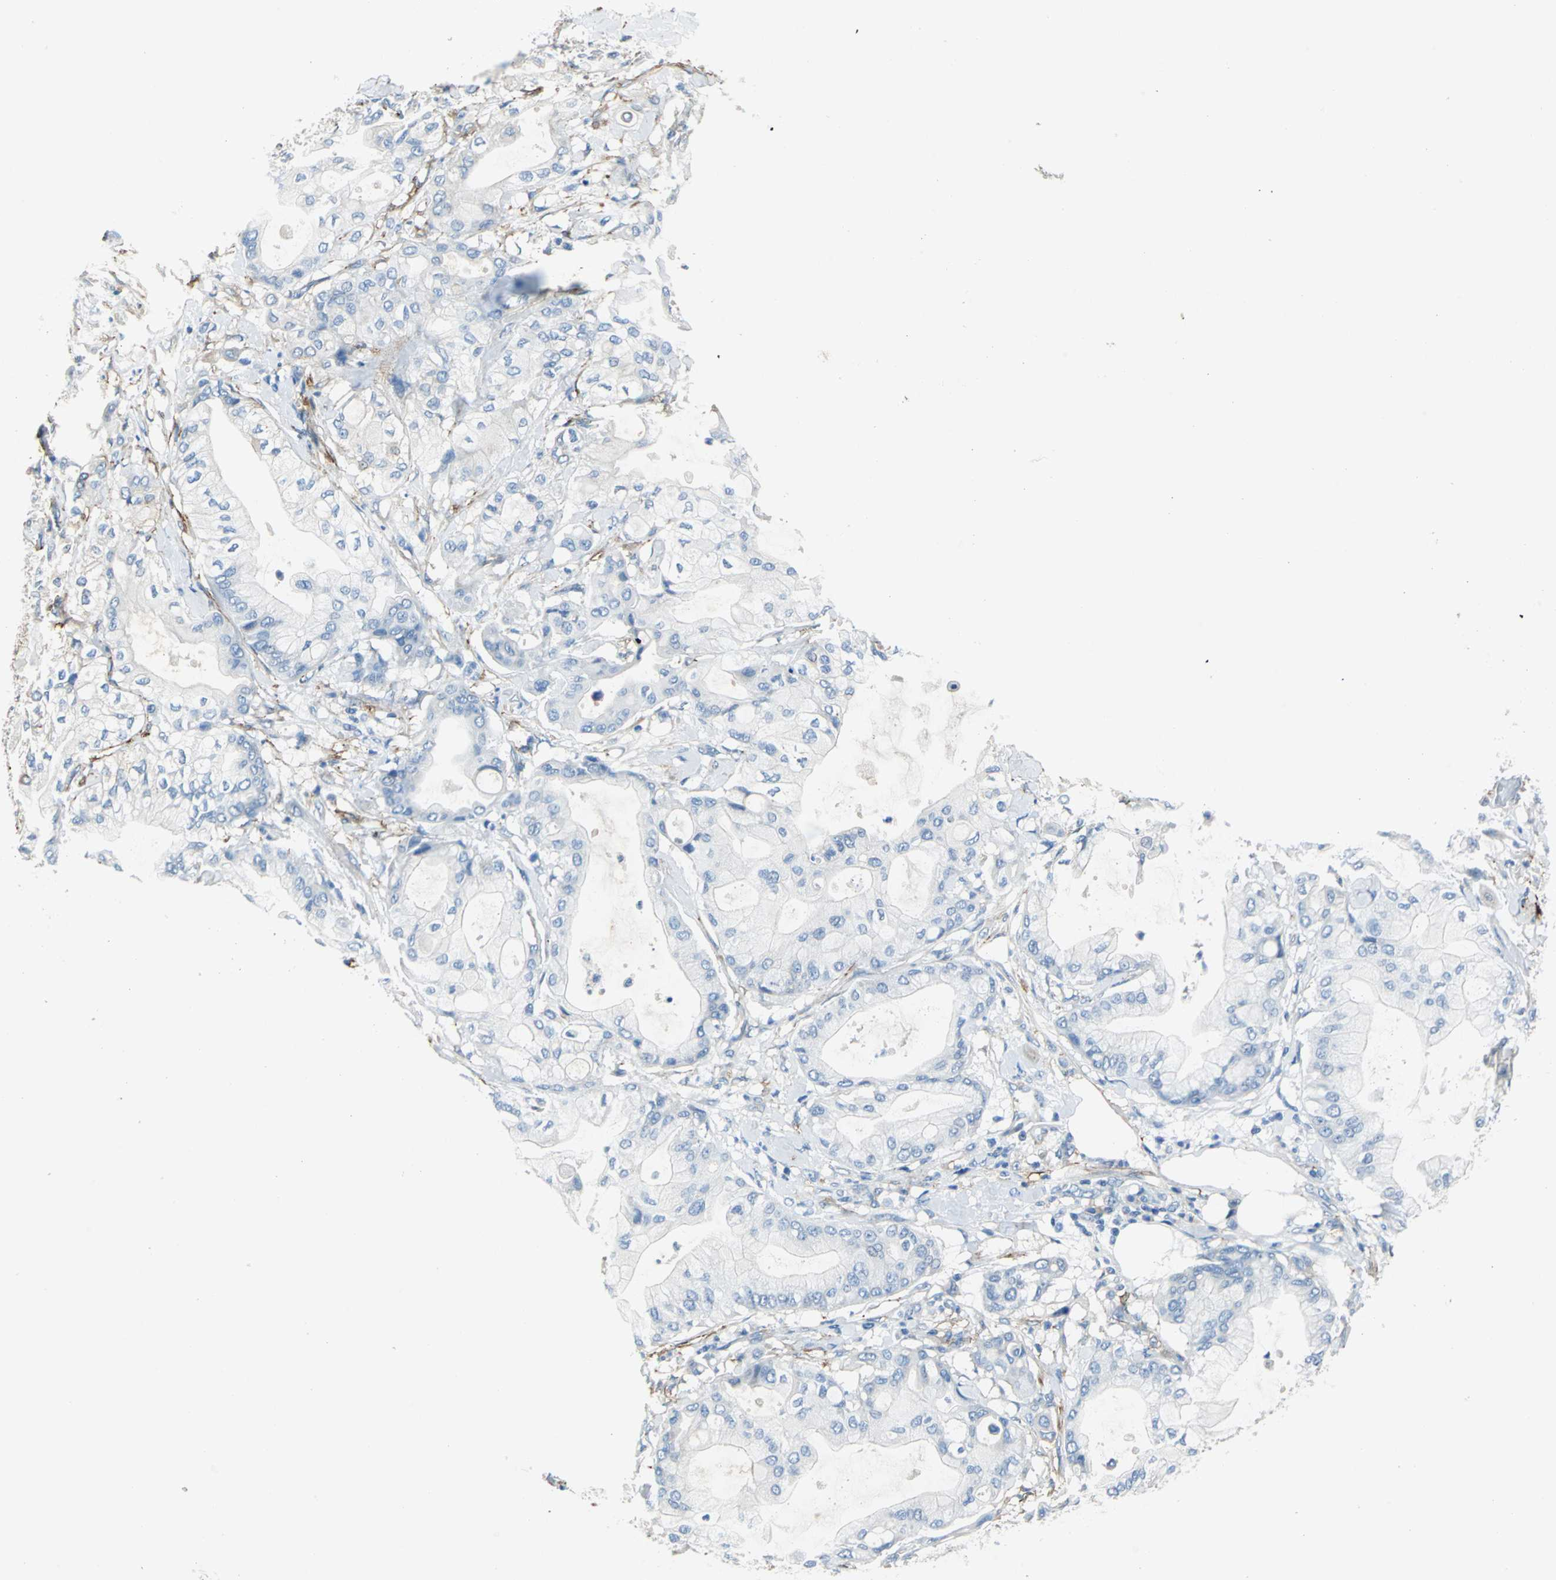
{"staining": {"intensity": "negative", "quantity": "none", "location": "none"}, "tissue": "pancreatic cancer", "cell_type": "Tumor cells", "image_type": "cancer", "snomed": [{"axis": "morphology", "description": "Adenocarcinoma, NOS"}, {"axis": "morphology", "description": "Adenocarcinoma, metastatic, NOS"}, {"axis": "topography", "description": "Lymph node"}, {"axis": "topography", "description": "Pancreas"}, {"axis": "topography", "description": "Duodenum"}], "caption": "A high-resolution histopathology image shows immunohistochemistry (IHC) staining of pancreatic cancer, which demonstrates no significant expression in tumor cells. The staining was performed using DAB (3,3'-diaminobenzidine) to visualize the protein expression in brown, while the nuclei were stained in blue with hematoxylin (Magnification: 20x).", "gene": "AKAP12", "patient": {"sex": "female", "age": 64}}